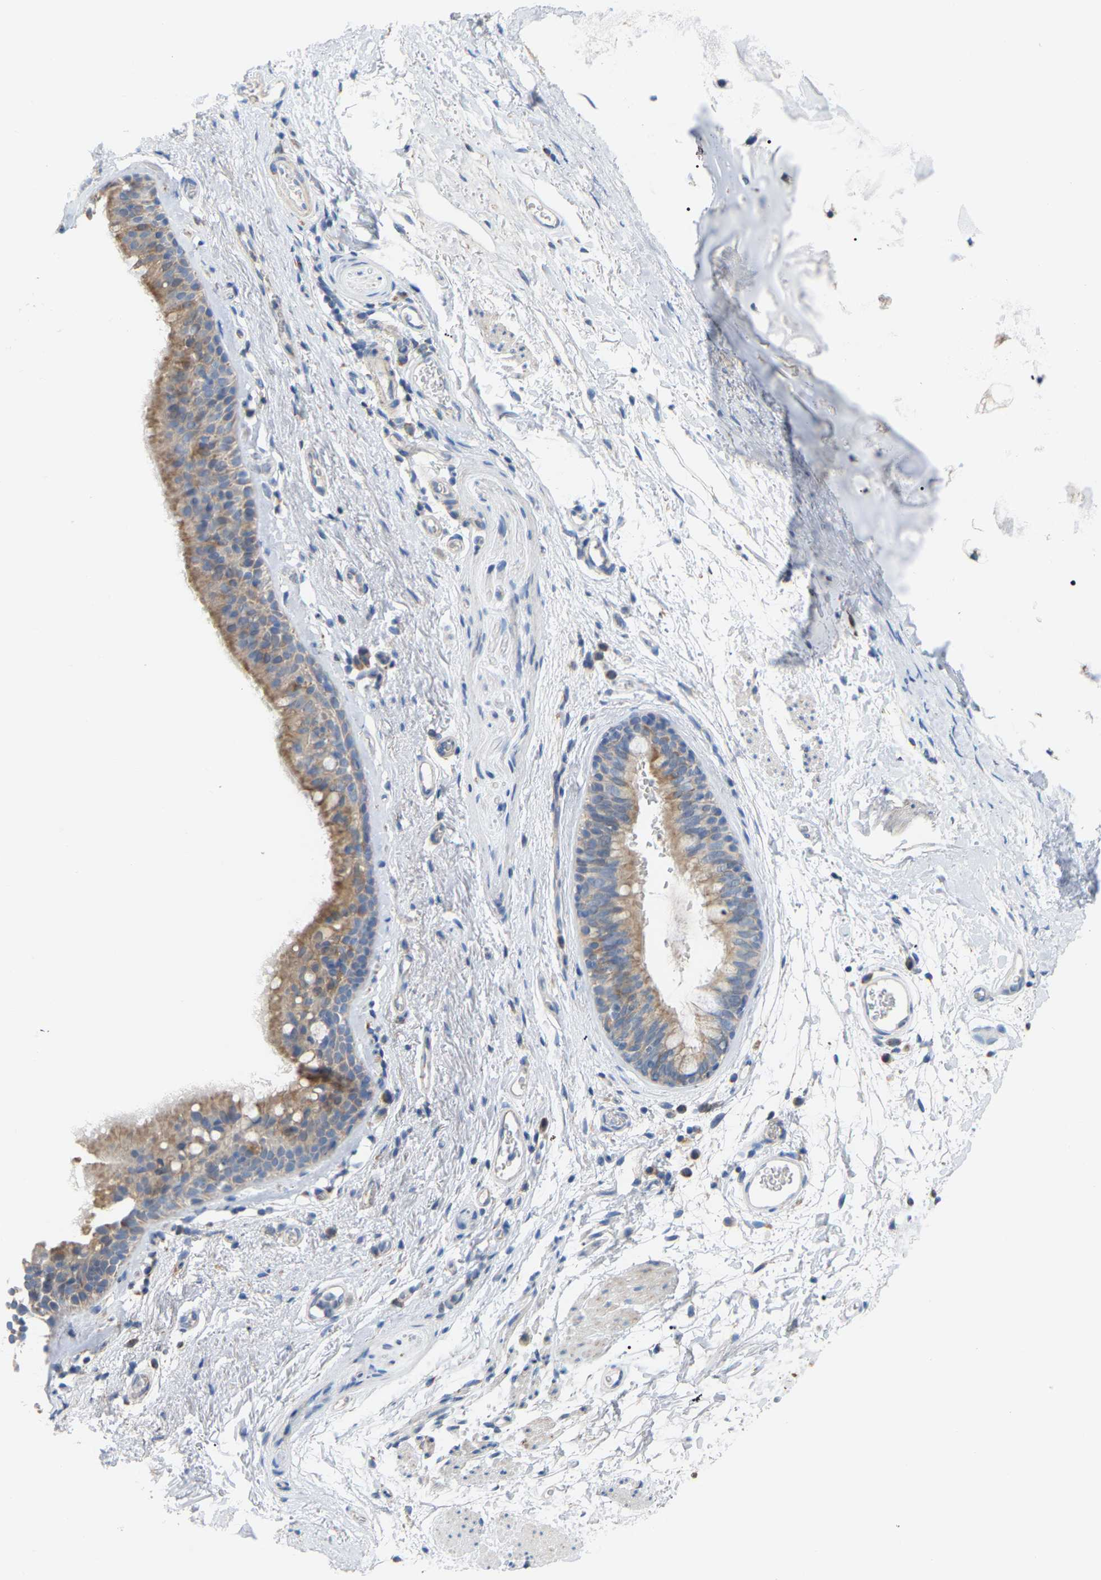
{"staining": {"intensity": "moderate", "quantity": ">75%", "location": "cytoplasmic/membranous"}, "tissue": "bronchus", "cell_type": "Respiratory epithelial cells", "image_type": "normal", "snomed": [{"axis": "morphology", "description": "Normal tissue, NOS"}, {"axis": "topography", "description": "Cartilage tissue"}, {"axis": "topography", "description": "Bronchus"}], "caption": "This image exhibits normal bronchus stained with immunohistochemistry to label a protein in brown. The cytoplasmic/membranous of respiratory epithelial cells show moderate positivity for the protein. Nuclei are counter-stained blue.", "gene": "CROT", "patient": {"sex": "female", "age": 53}}